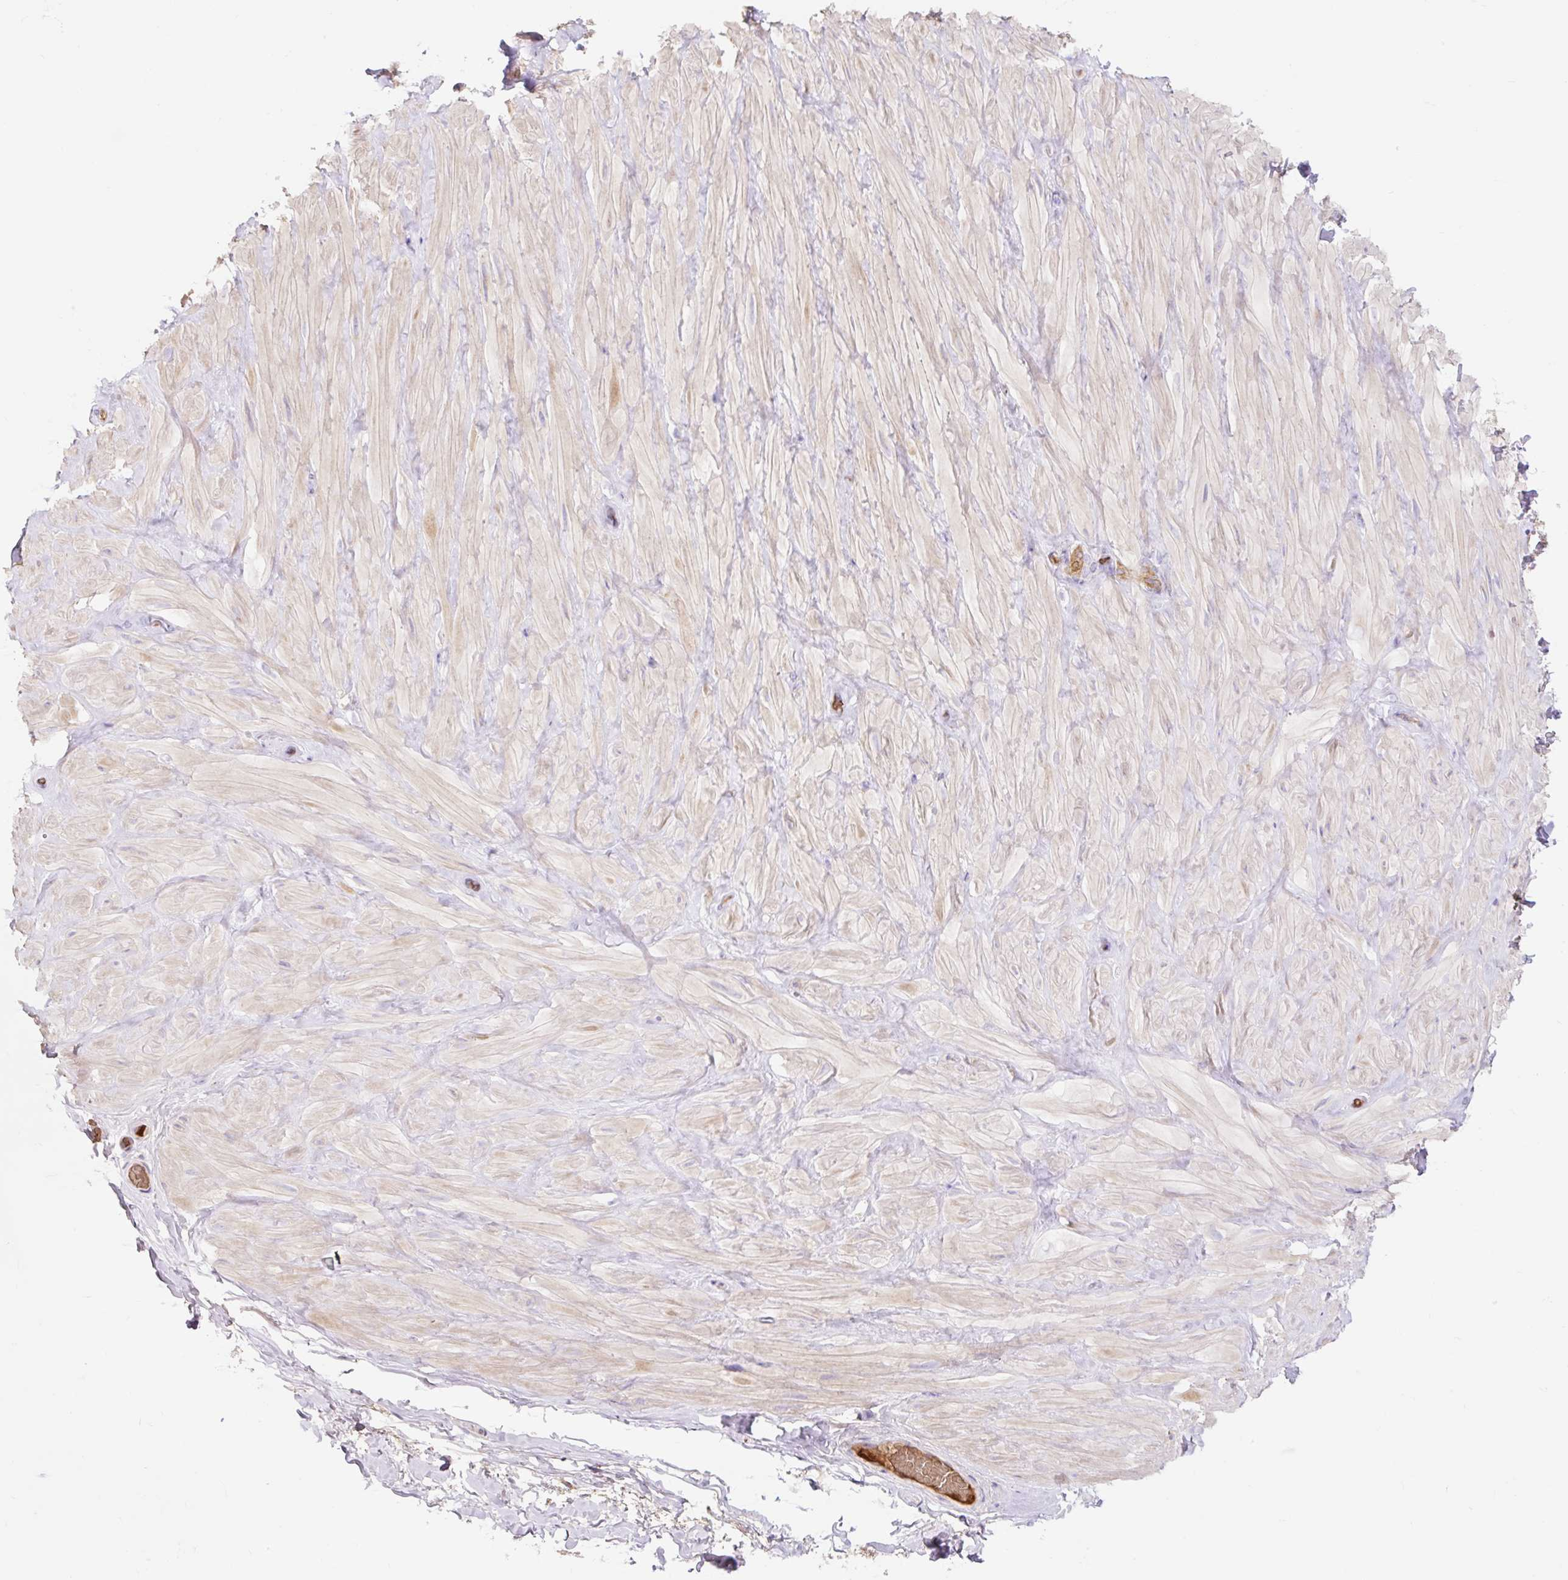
{"staining": {"intensity": "negative", "quantity": "none", "location": "none"}, "tissue": "adipose tissue", "cell_type": "Adipocytes", "image_type": "normal", "snomed": [{"axis": "morphology", "description": "Normal tissue, NOS"}, {"axis": "topography", "description": "Vascular tissue"}, {"axis": "topography", "description": "Peripheral nerve tissue"}], "caption": "Immunohistochemical staining of unremarkable human adipose tissue reveals no significant expression in adipocytes. (DAB immunohistochemistry with hematoxylin counter stain).", "gene": "HIP1R", "patient": {"sex": "male", "age": 41}}